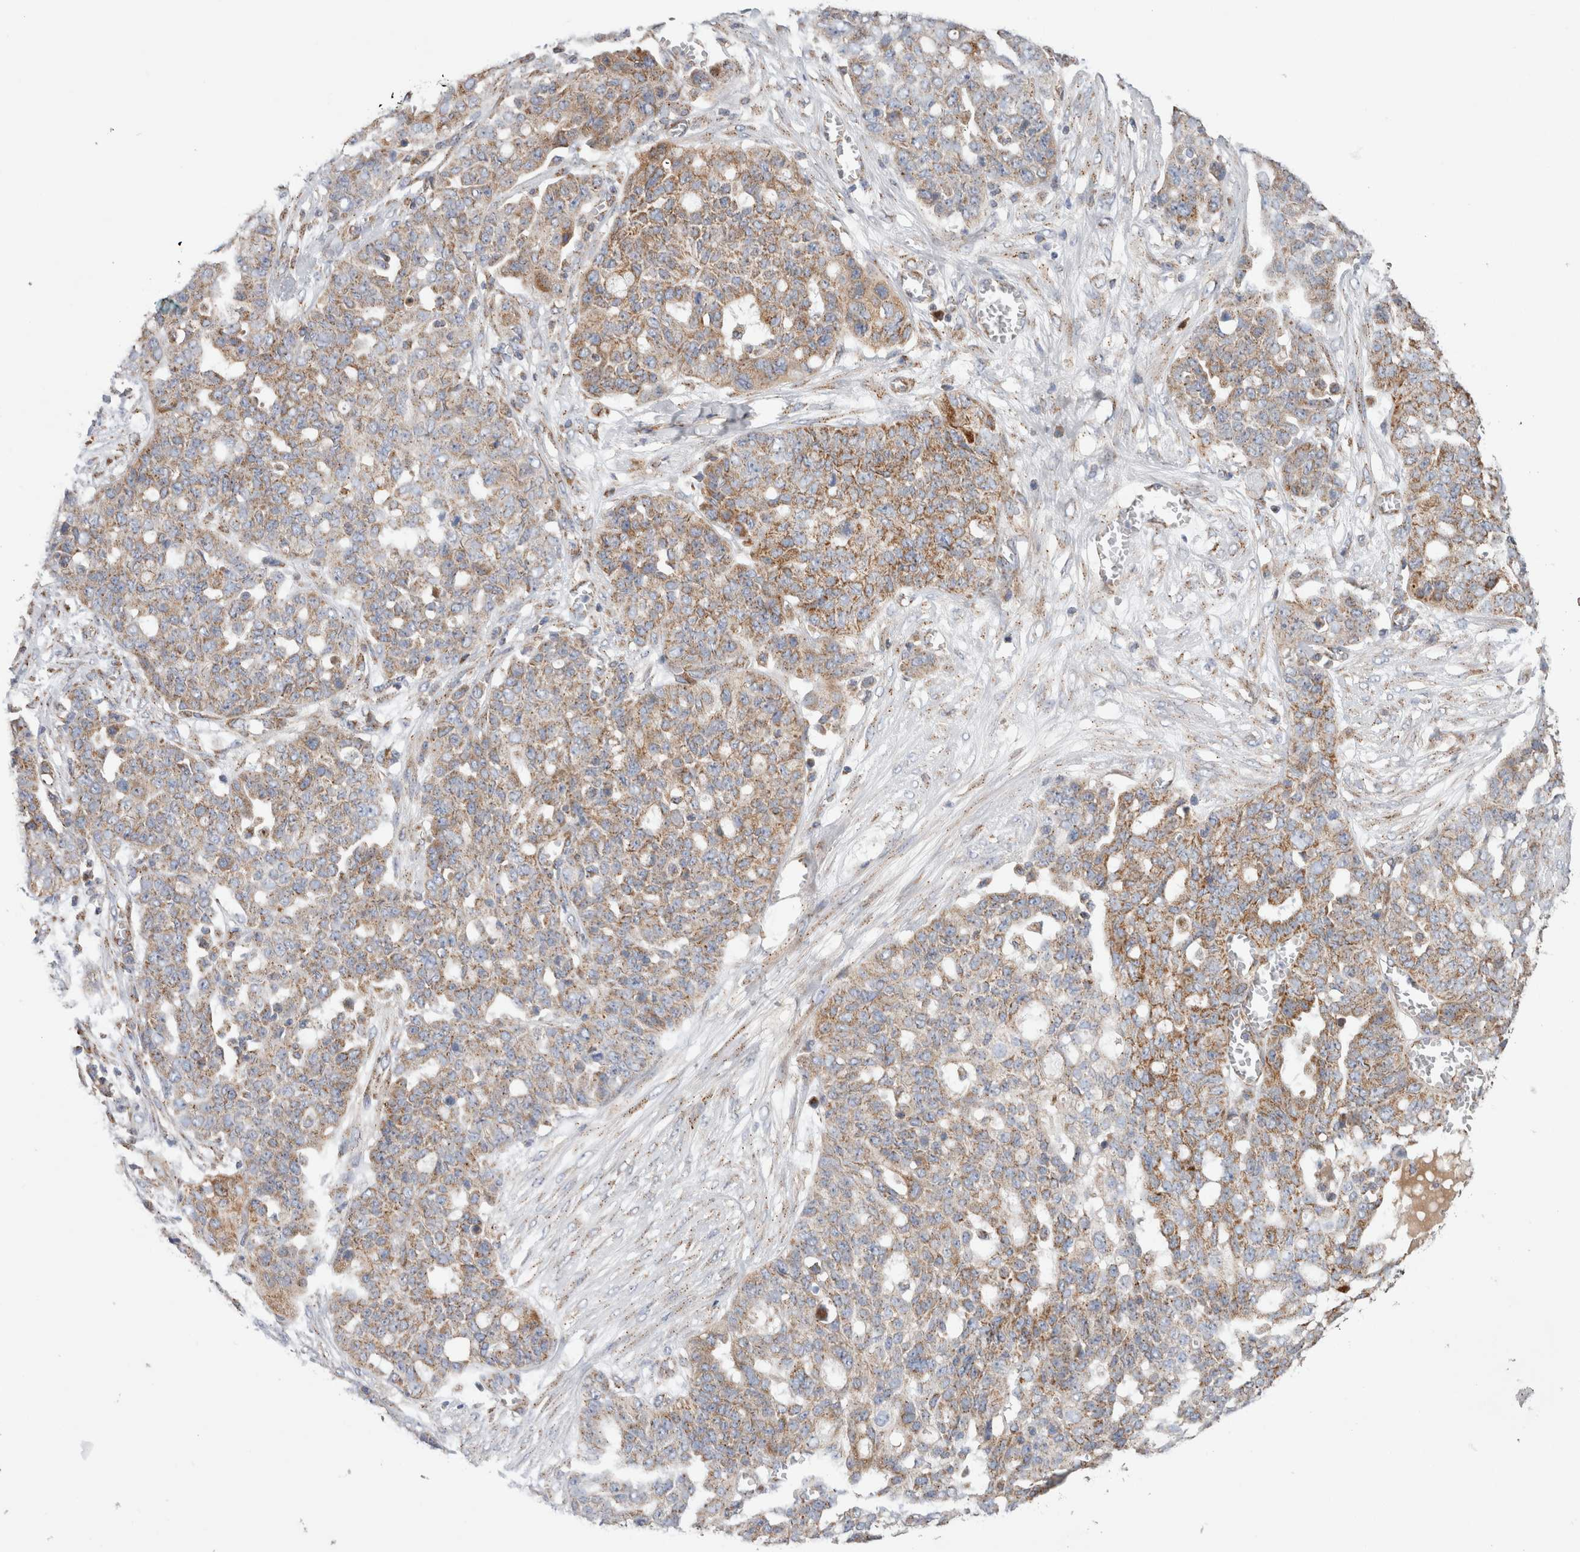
{"staining": {"intensity": "weak", "quantity": "25%-75%", "location": "cytoplasmic/membranous"}, "tissue": "ovarian cancer", "cell_type": "Tumor cells", "image_type": "cancer", "snomed": [{"axis": "morphology", "description": "Cystadenocarcinoma, serous, NOS"}, {"axis": "topography", "description": "Soft tissue"}, {"axis": "topography", "description": "Ovary"}], "caption": "An immunohistochemistry (IHC) micrograph of neoplastic tissue is shown. Protein staining in brown labels weak cytoplasmic/membranous positivity in ovarian serous cystadenocarcinoma within tumor cells.", "gene": "IARS2", "patient": {"sex": "female", "age": 57}}